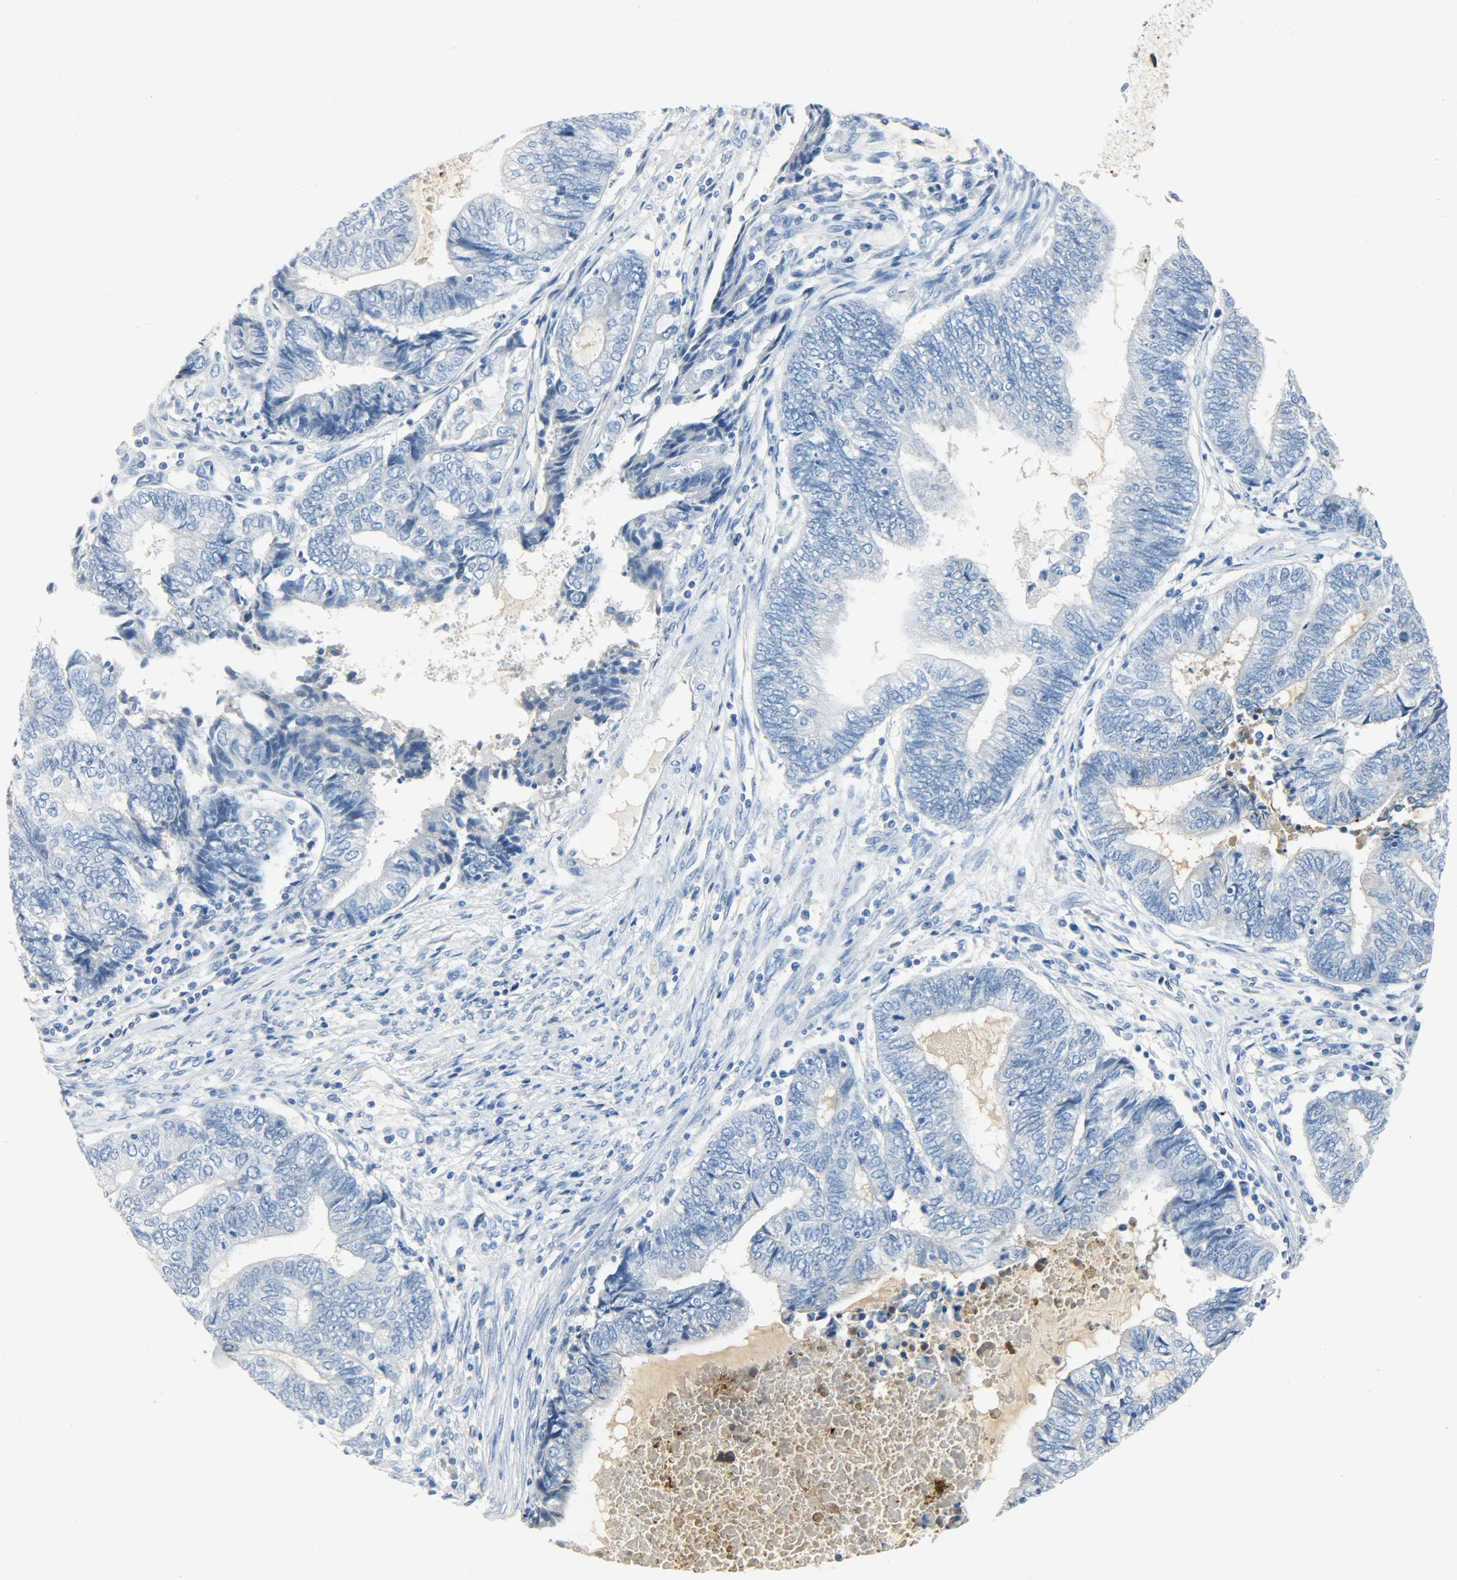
{"staining": {"intensity": "negative", "quantity": "none", "location": "none"}, "tissue": "endometrial cancer", "cell_type": "Tumor cells", "image_type": "cancer", "snomed": [{"axis": "morphology", "description": "Adenocarcinoma, NOS"}, {"axis": "topography", "description": "Uterus"}, {"axis": "topography", "description": "Endometrium"}], "caption": "This is an immunohistochemistry image of endometrial cancer (adenocarcinoma). There is no staining in tumor cells.", "gene": "CRP", "patient": {"sex": "female", "age": 70}}